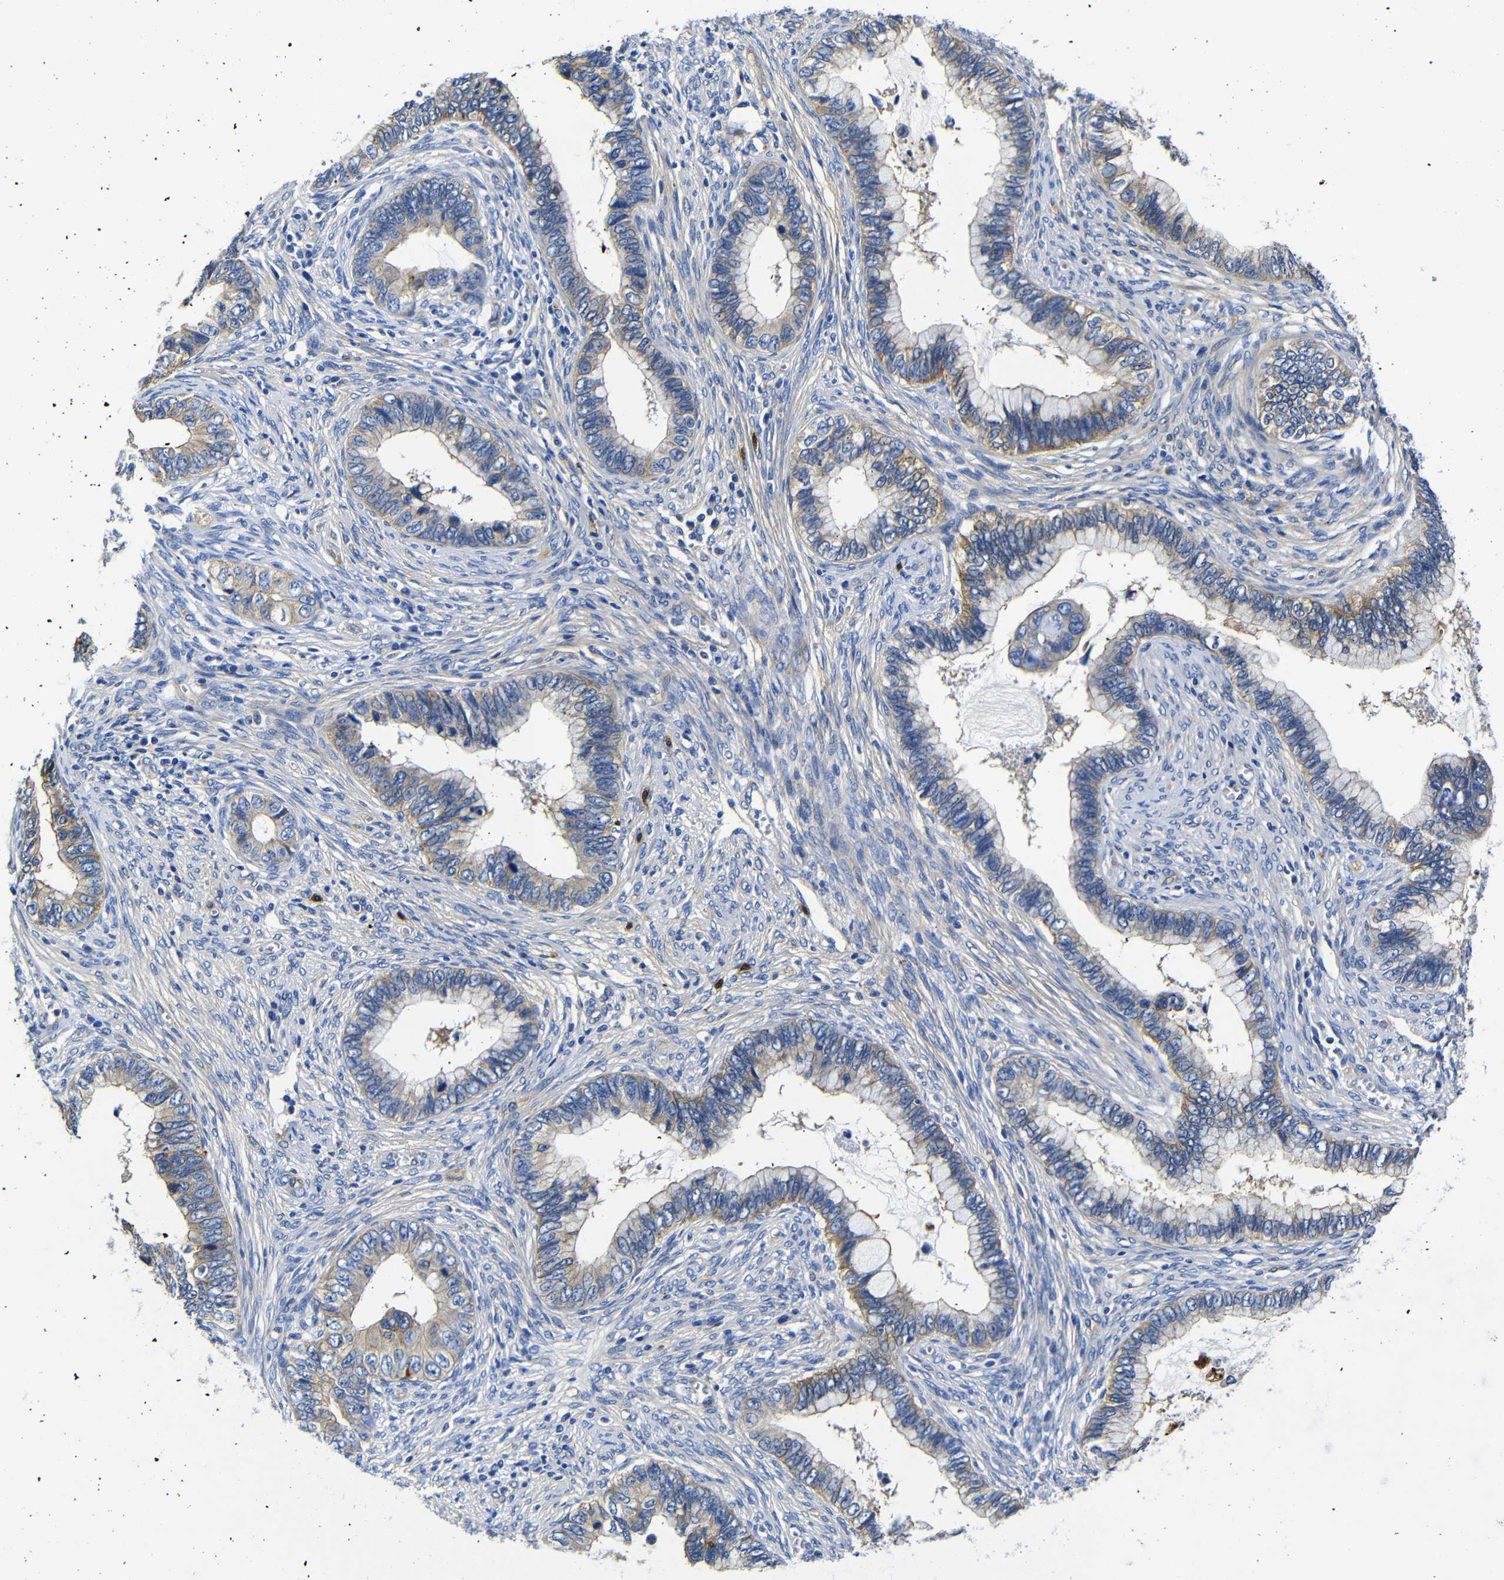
{"staining": {"intensity": "weak", "quantity": "25%-75%", "location": "cytoplasmic/membranous"}, "tissue": "cervical cancer", "cell_type": "Tumor cells", "image_type": "cancer", "snomed": [{"axis": "morphology", "description": "Adenocarcinoma, NOS"}, {"axis": "topography", "description": "Cervix"}], "caption": "Human cervical cancer stained with a protein marker reveals weak staining in tumor cells.", "gene": "GIMAP2", "patient": {"sex": "female", "age": 44}}